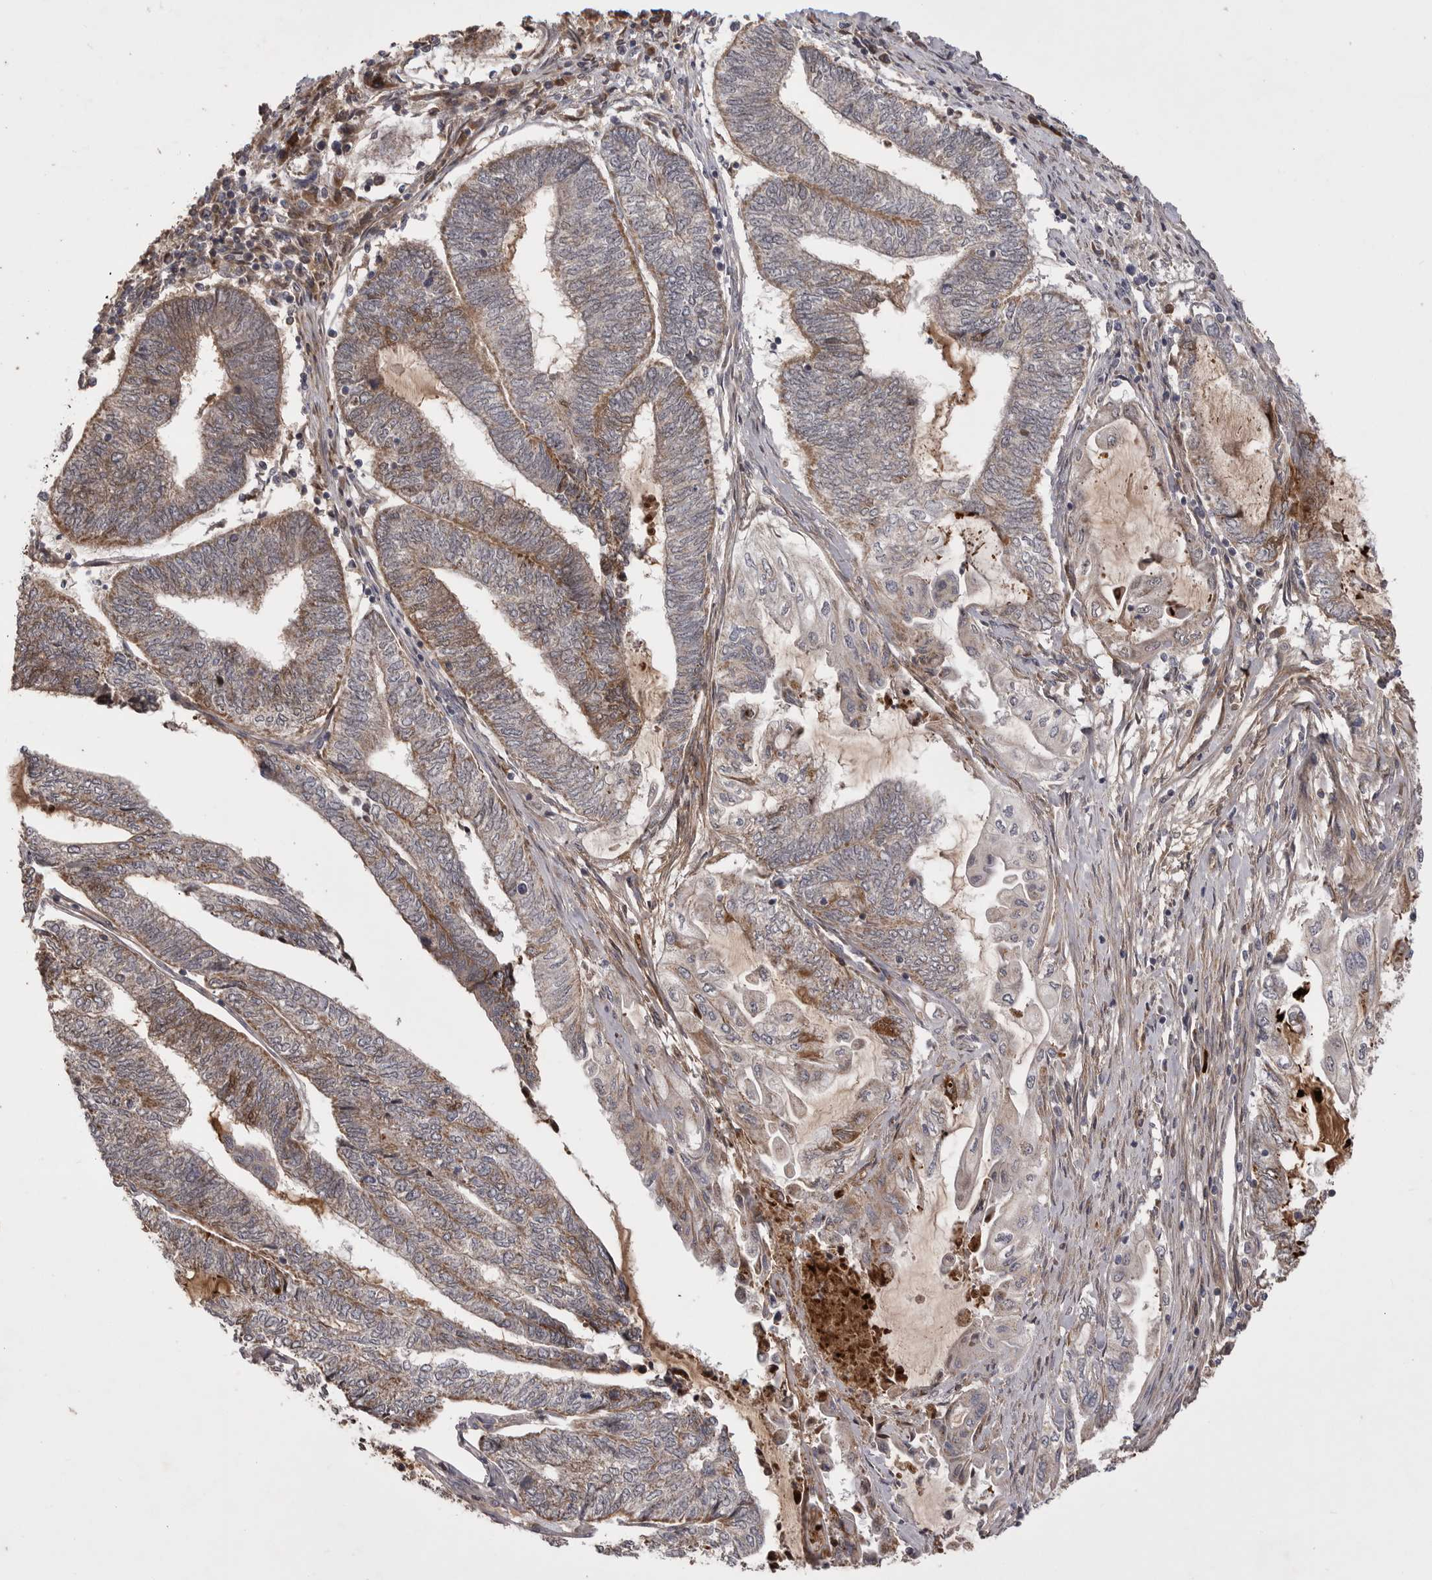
{"staining": {"intensity": "moderate", "quantity": ">75%", "location": "cytoplasmic/membranous"}, "tissue": "endometrial cancer", "cell_type": "Tumor cells", "image_type": "cancer", "snomed": [{"axis": "morphology", "description": "Adenocarcinoma, NOS"}, {"axis": "topography", "description": "Uterus"}, {"axis": "topography", "description": "Endometrium"}], "caption": "Approximately >75% of tumor cells in adenocarcinoma (endometrial) reveal moderate cytoplasmic/membranous protein staining as visualized by brown immunohistochemical staining.", "gene": "KYAT3", "patient": {"sex": "female", "age": 70}}